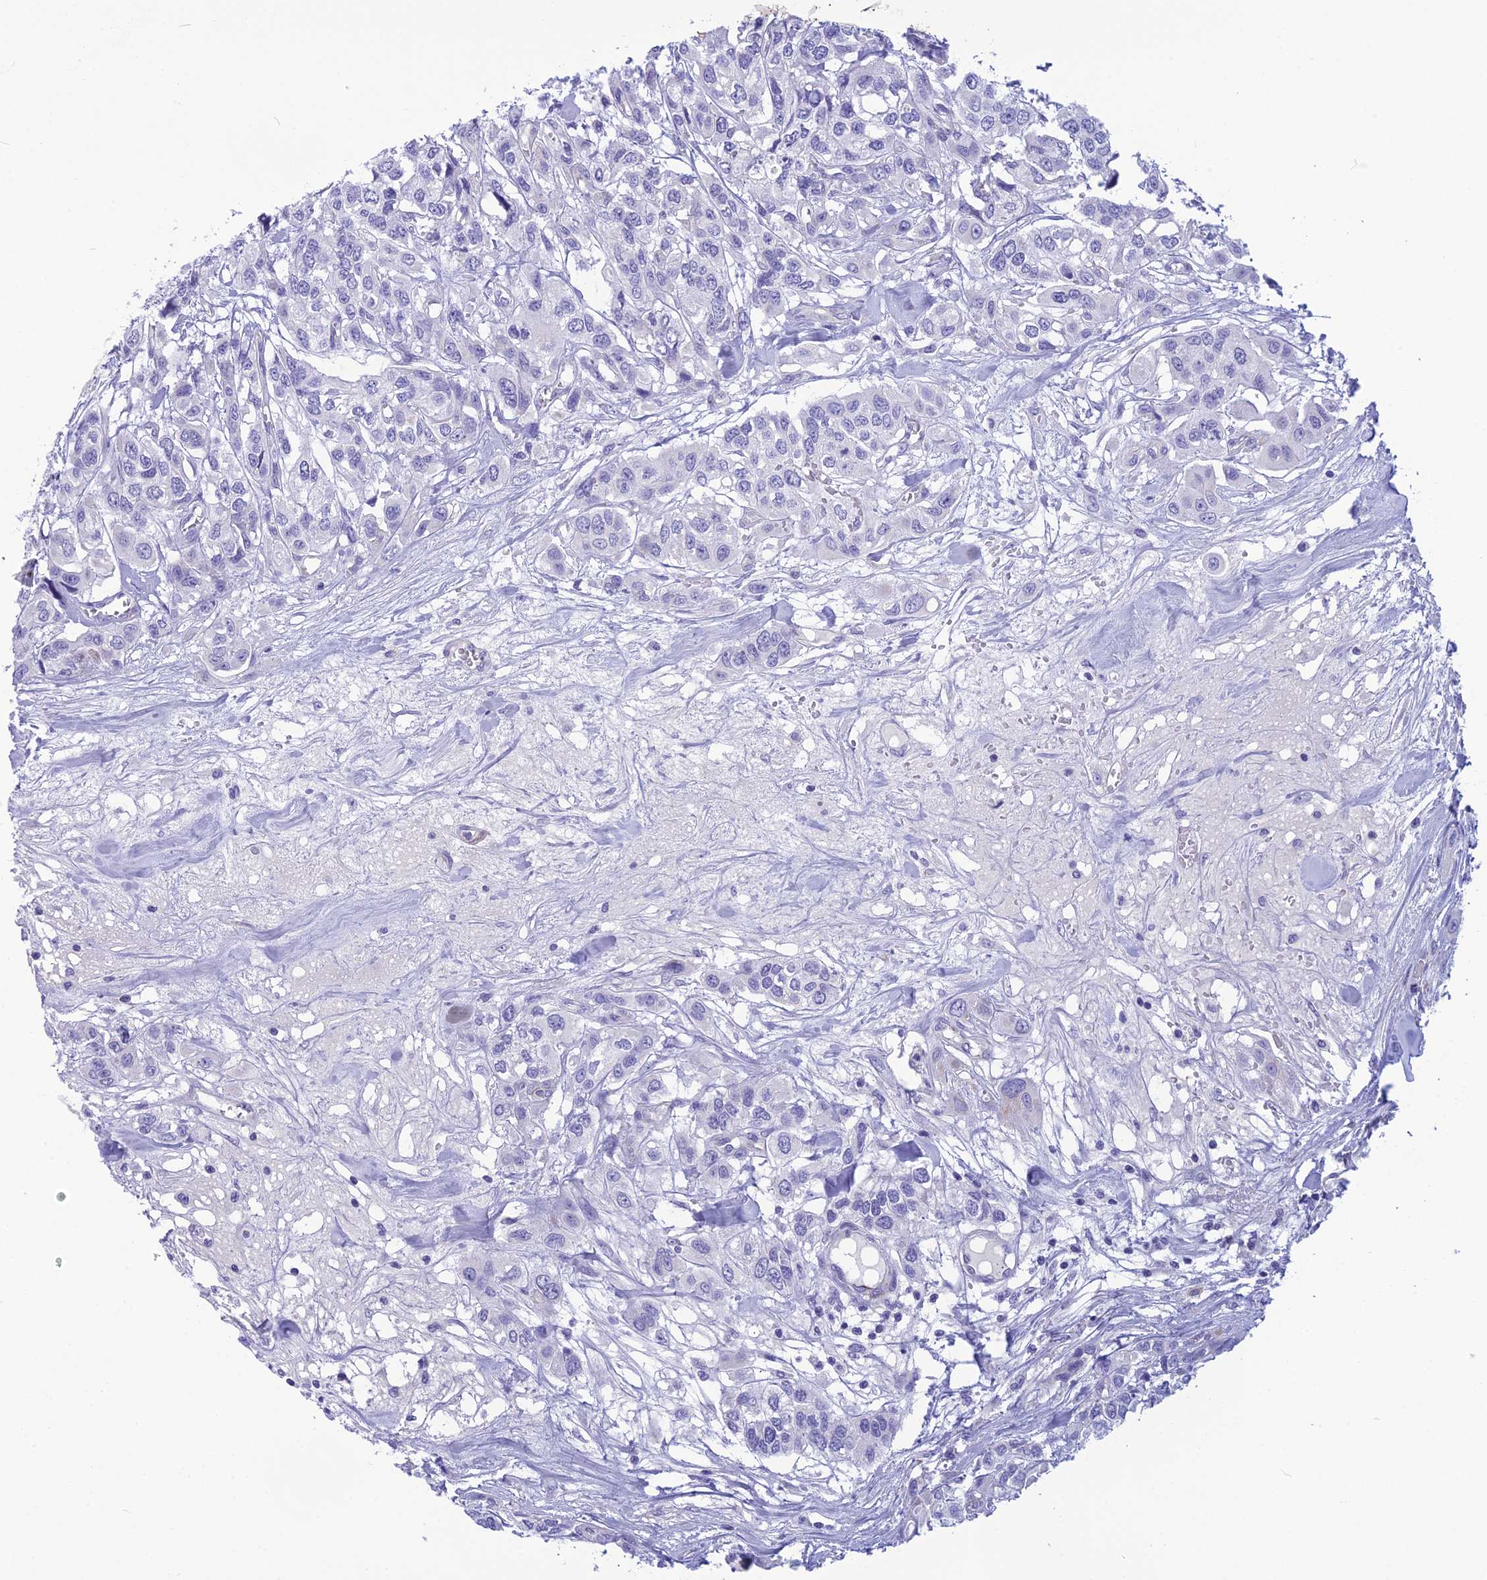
{"staining": {"intensity": "negative", "quantity": "none", "location": "none"}, "tissue": "urothelial cancer", "cell_type": "Tumor cells", "image_type": "cancer", "snomed": [{"axis": "morphology", "description": "Urothelial carcinoma, High grade"}, {"axis": "topography", "description": "Urinary bladder"}], "caption": "Urothelial cancer stained for a protein using IHC shows no staining tumor cells.", "gene": "POMGNT1", "patient": {"sex": "male", "age": 67}}